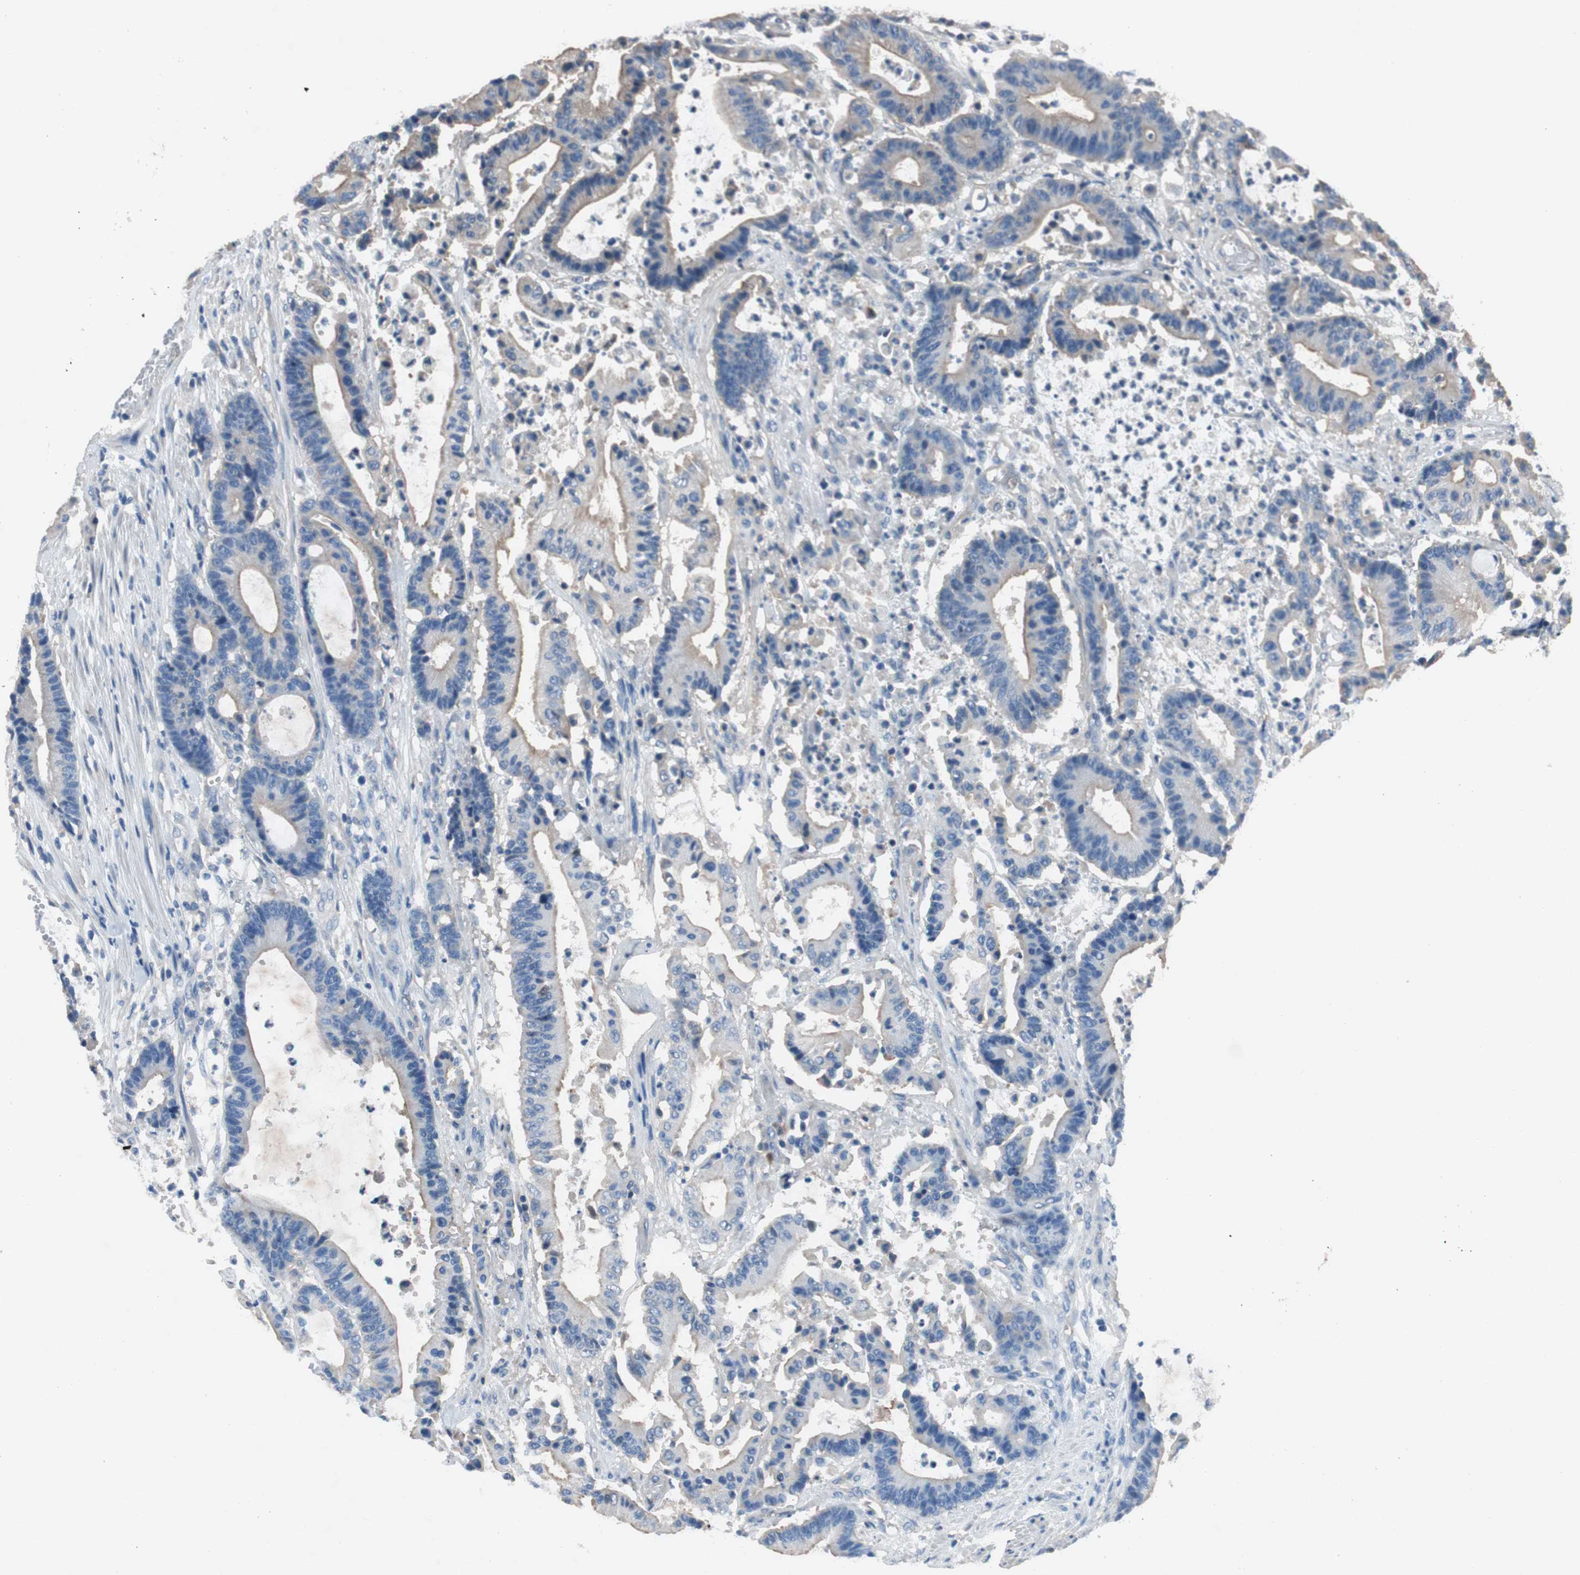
{"staining": {"intensity": "weak", "quantity": ">75%", "location": "cytoplasmic/membranous"}, "tissue": "colorectal cancer", "cell_type": "Tumor cells", "image_type": "cancer", "snomed": [{"axis": "morphology", "description": "Adenocarcinoma, NOS"}, {"axis": "topography", "description": "Colon"}], "caption": "Weak cytoplasmic/membranous expression for a protein is identified in approximately >75% of tumor cells of colorectal adenocarcinoma using IHC.", "gene": "CALML3", "patient": {"sex": "female", "age": 84}}